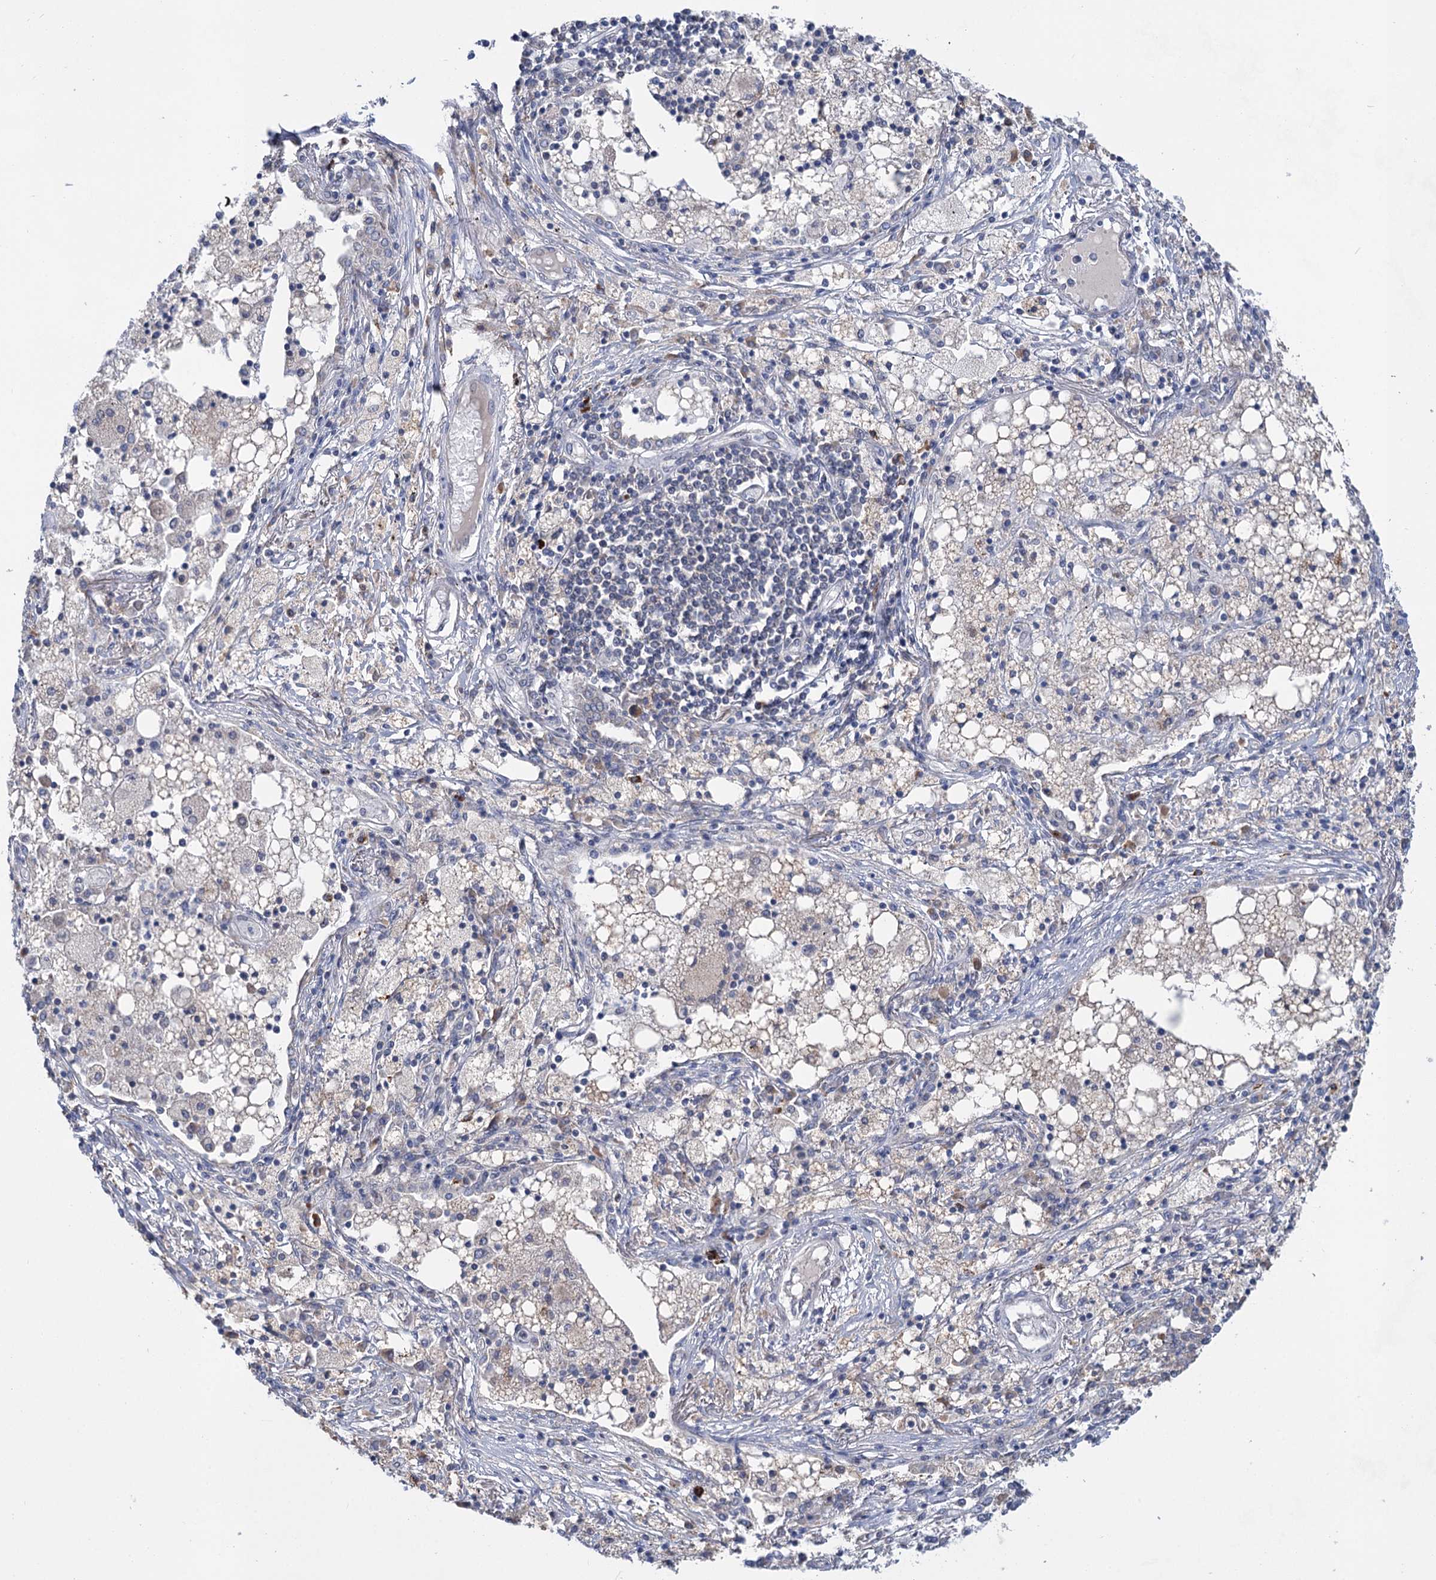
{"staining": {"intensity": "negative", "quantity": "none", "location": "none"}, "tissue": "lung cancer", "cell_type": "Tumor cells", "image_type": "cancer", "snomed": [{"axis": "morphology", "description": "Squamous cell carcinoma, NOS"}, {"axis": "topography", "description": "Lung"}], "caption": "Immunohistochemistry image of lung cancer stained for a protein (brown), which reveals no positivity in tumor cells.", "gene": "TTC17", "patient": {"sex": "male", "age": 65}}